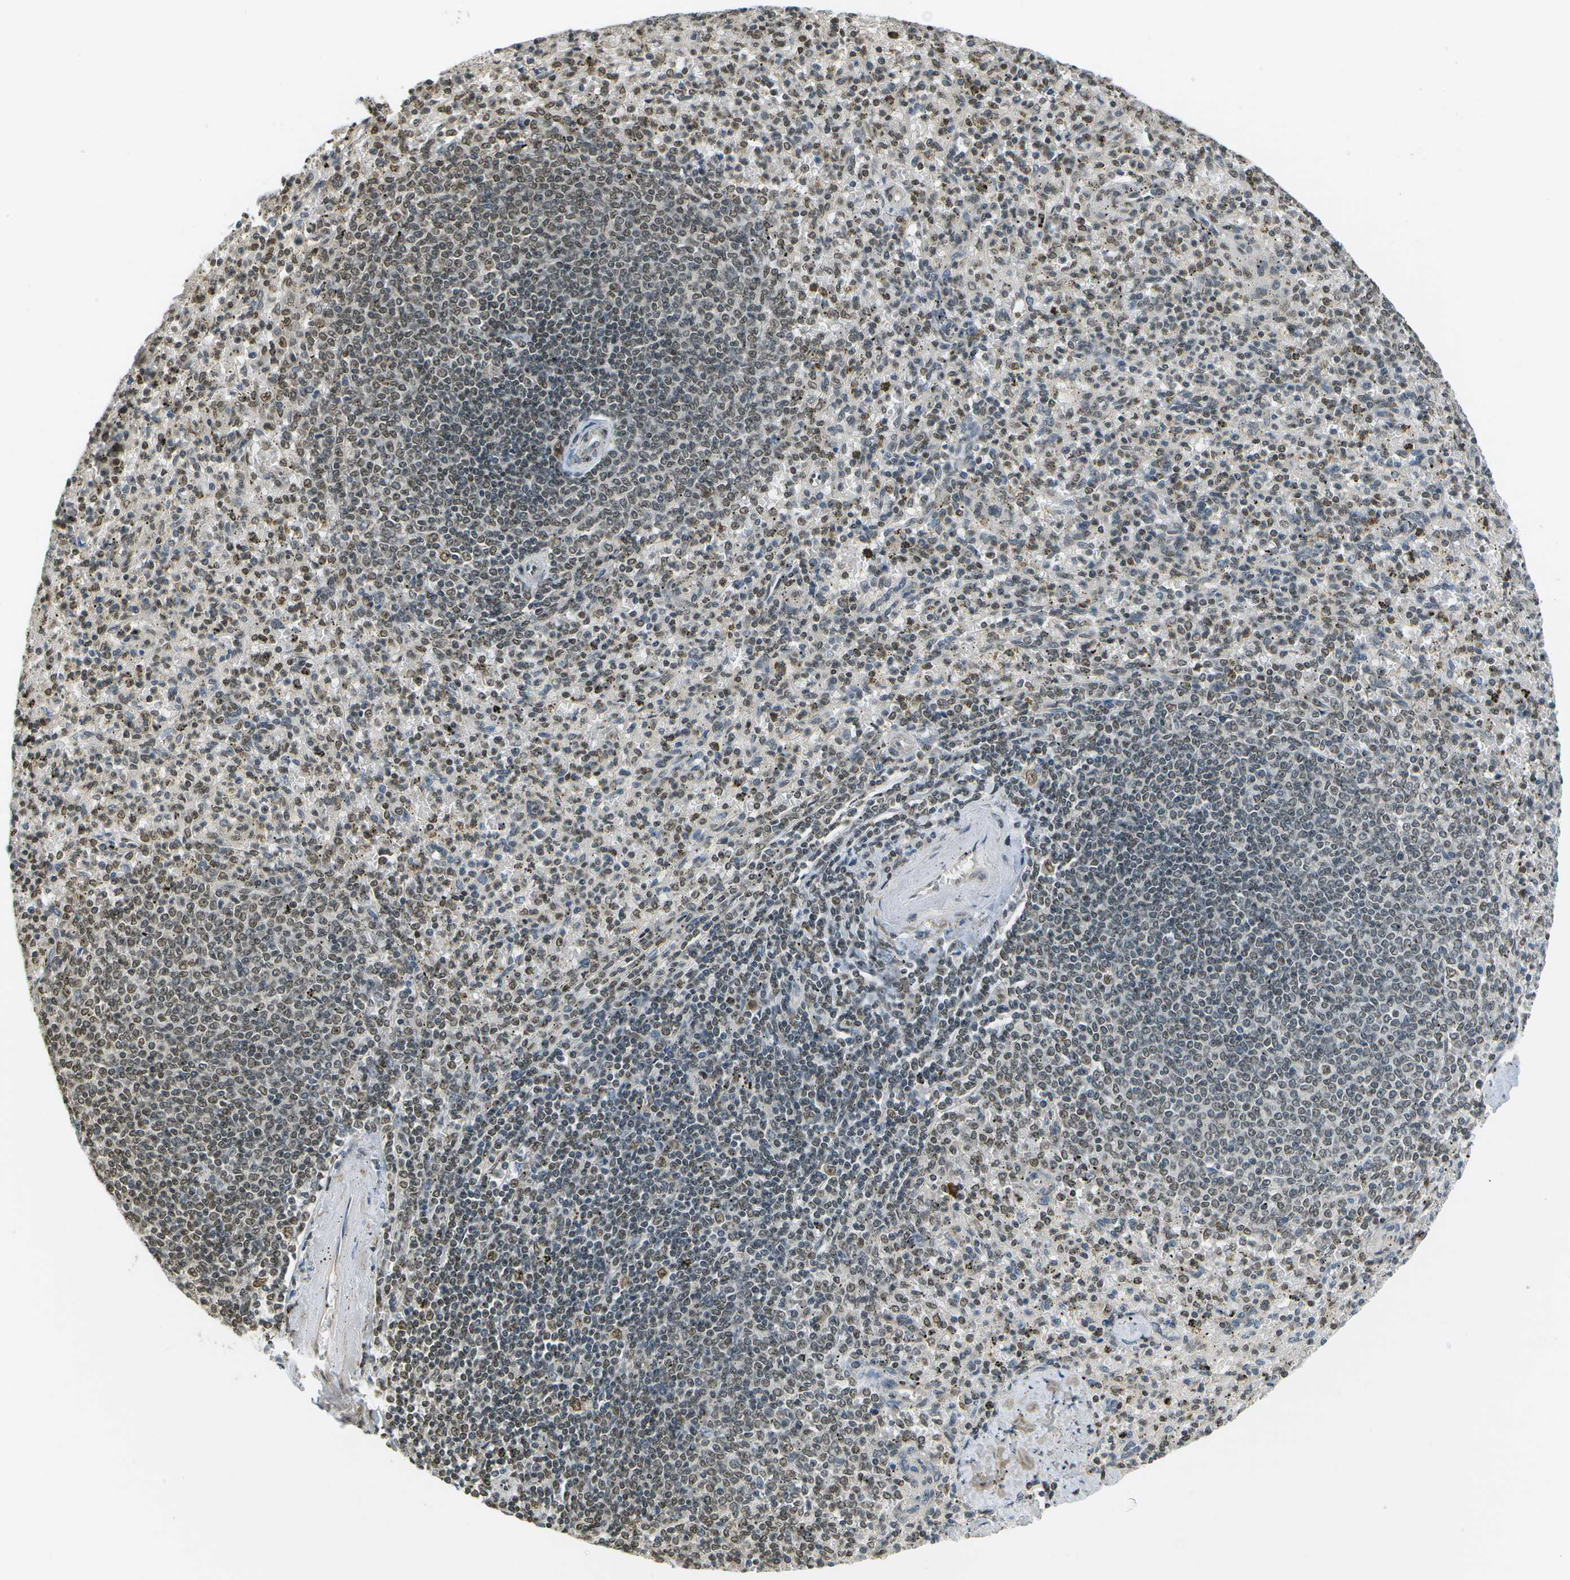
{"staining": {"intensity": "weak", "quantity": "25%-75%", "location": "nuclear"}, "tissue": "spleen", "cell_type": "Cells in red pulp", "image_type": "normal", "snomed": [{"axis": "morphology", "description": "Normal tissue, NOS"}, {"axis": "topography", "description": "Spleen"}], "caption": "An immunohistochemistry (IHC) micrograph of unremarkable tissue is shown. Protein staining in brown shows weak nuclear positivity in spleen within cells in red pulp. (brown staining indicates protein expression, while blue staining denotes nuclei).", "gene": "ABL2", "patient": {"sex": "male", "age": 72}}